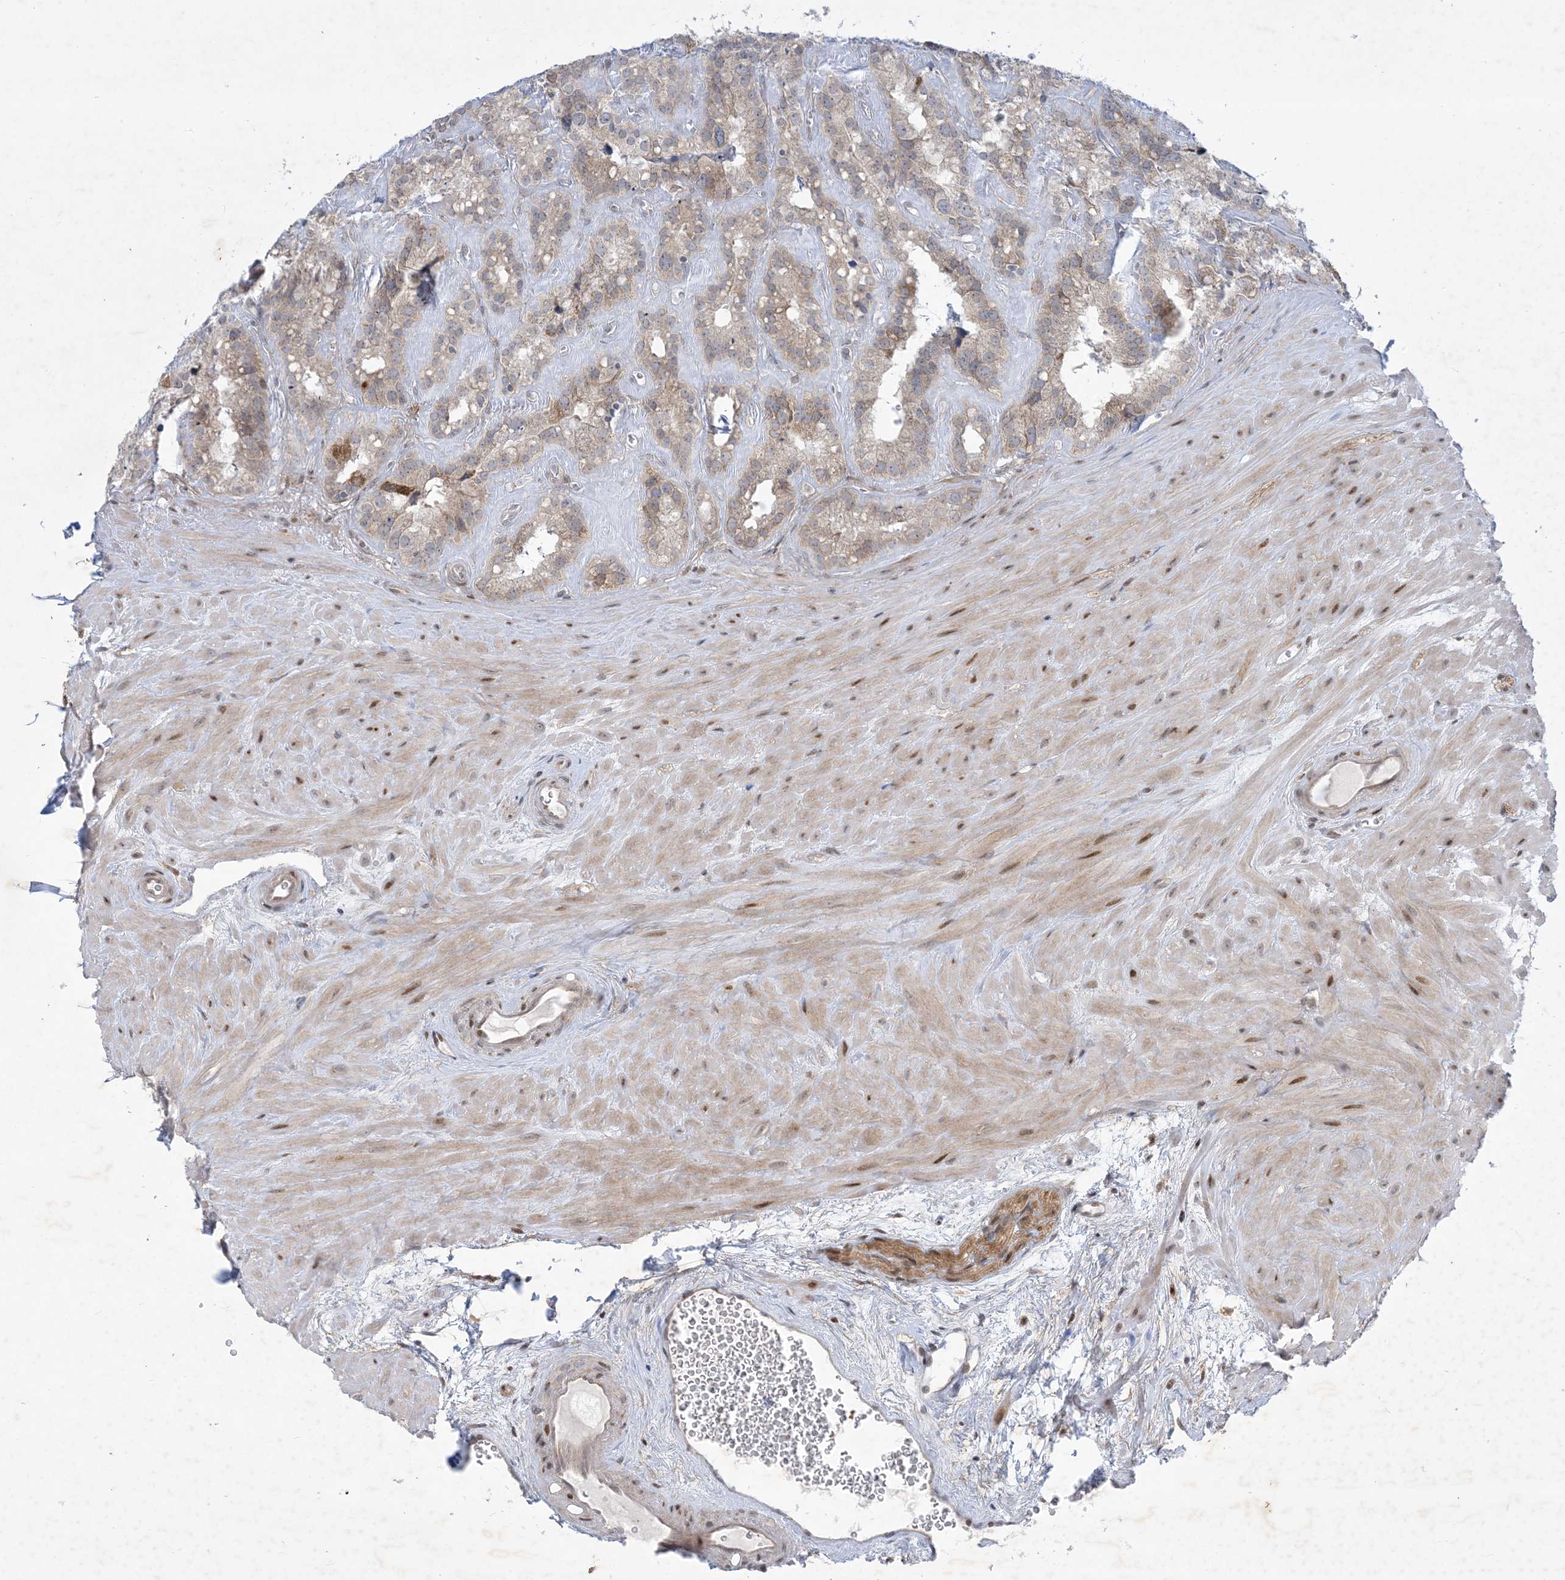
{"staining": {"intensity": "moderate", "quantity": "<25%", "location": "cytoplasmic/membranous"}, "tissue": "seminal vesicle", "cell_type": "Glandular cells", "image_type": "normal", "snomed": [{"axis": "morphology", "description": "Normal tissue, NOS"}, {"axis": "topography", "description": "Prostate"}, {"axis": "topography", "description": "Seminal veicle"}], "caption": "Immunohistochemical staining of normal seminal vesicle displays <25% levels of moderate cytoplasmic/membranous protein staining in about <25% of glandular cells.", "gene": "SOGA3", "patient": {"sex": "male", "age": 59}}